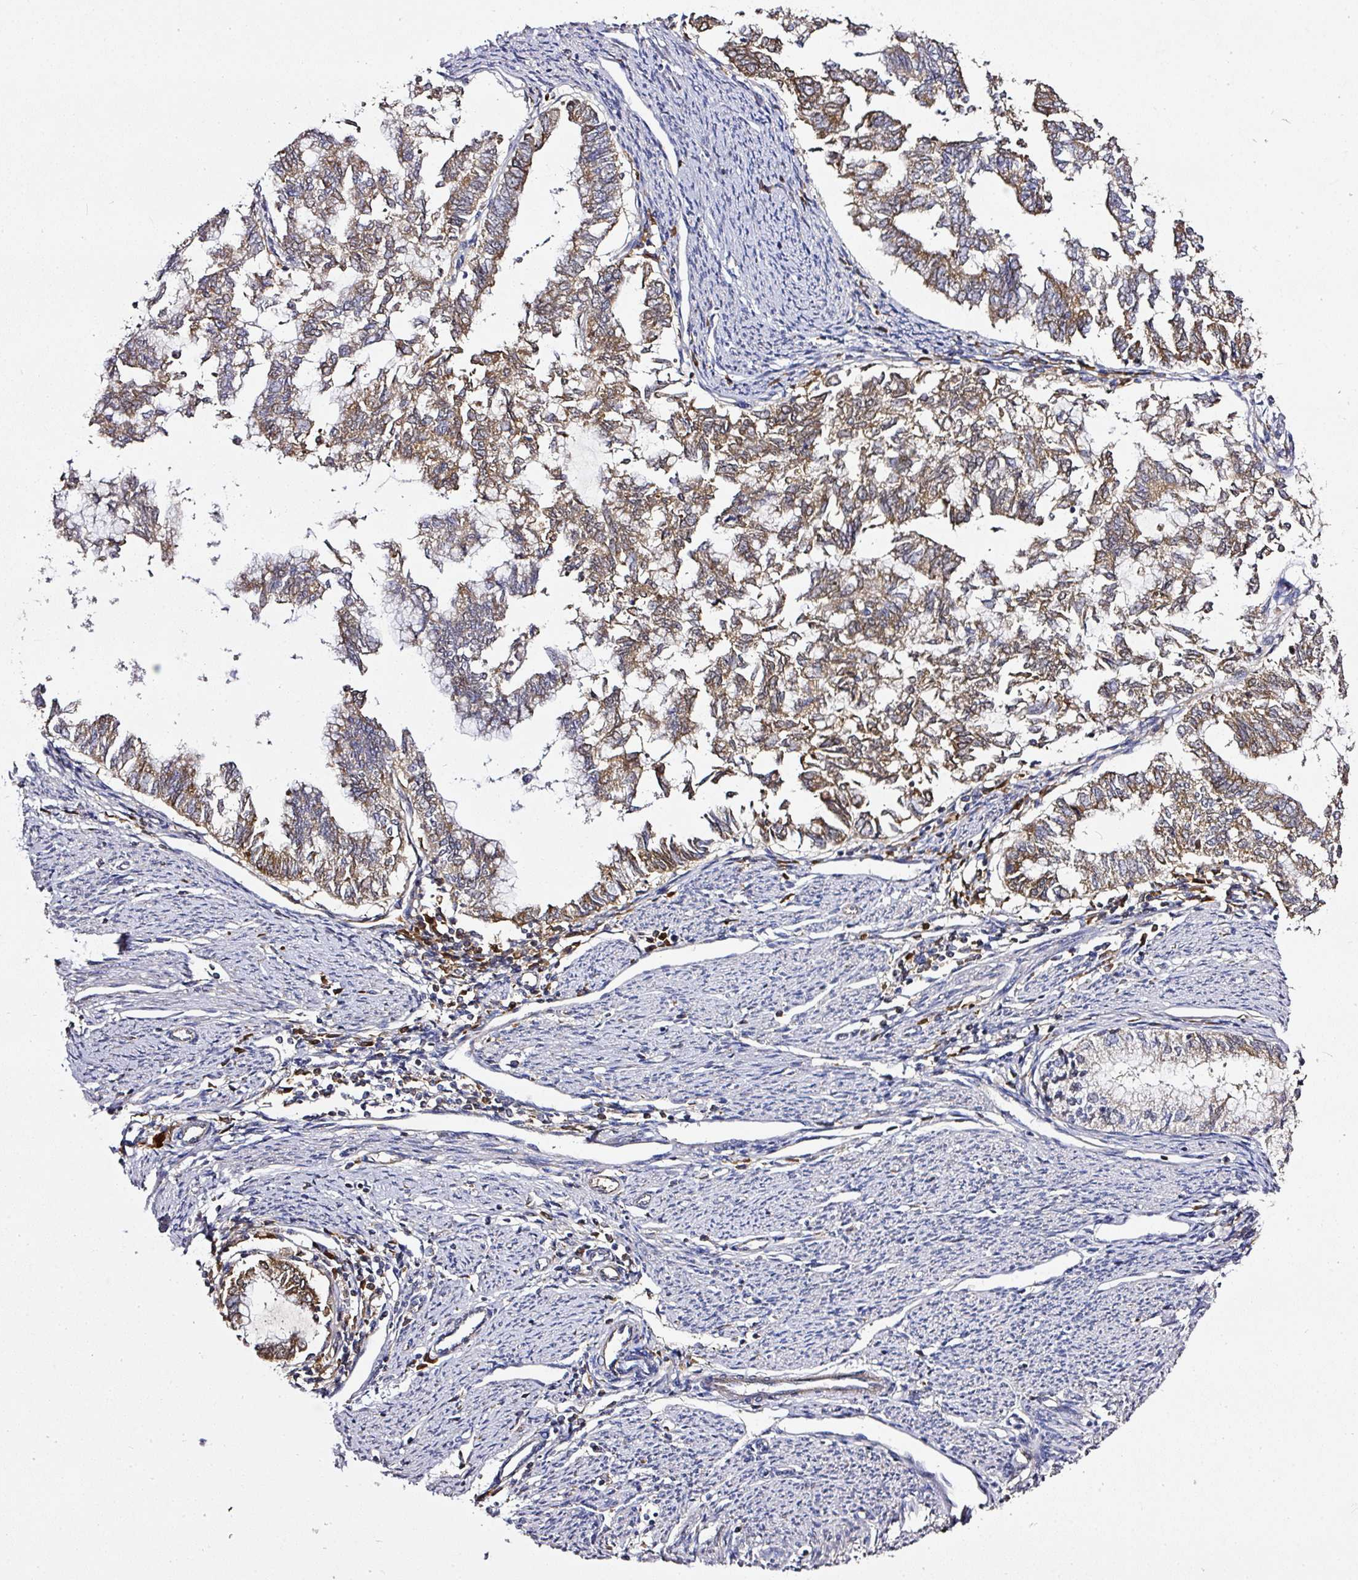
{"staining": {"intensity": "moderate", "quantity": ">75%", "location": "cytoplasmic/membranous"}, "tissue": "endometrial cancer", "cell_type": "Tumor cells", "image_type": "cancer", "snomed": [{"axis": "morphology", "description": "Adenocarcinoma, NOS"}, {"axis": "topography", "description": "Endometrium"}], "caption": "Immunohistochemistry of endometrial adenocarcinoma exhibits medium levels of moderate cytoplasmic/membranous positivity in about >75% of tumor cells. (brown staining indicates protein expression, while blue staining denotes nuclei).", "gene": "CAB39L", "patient": {"sex": "female", "age": 79}}